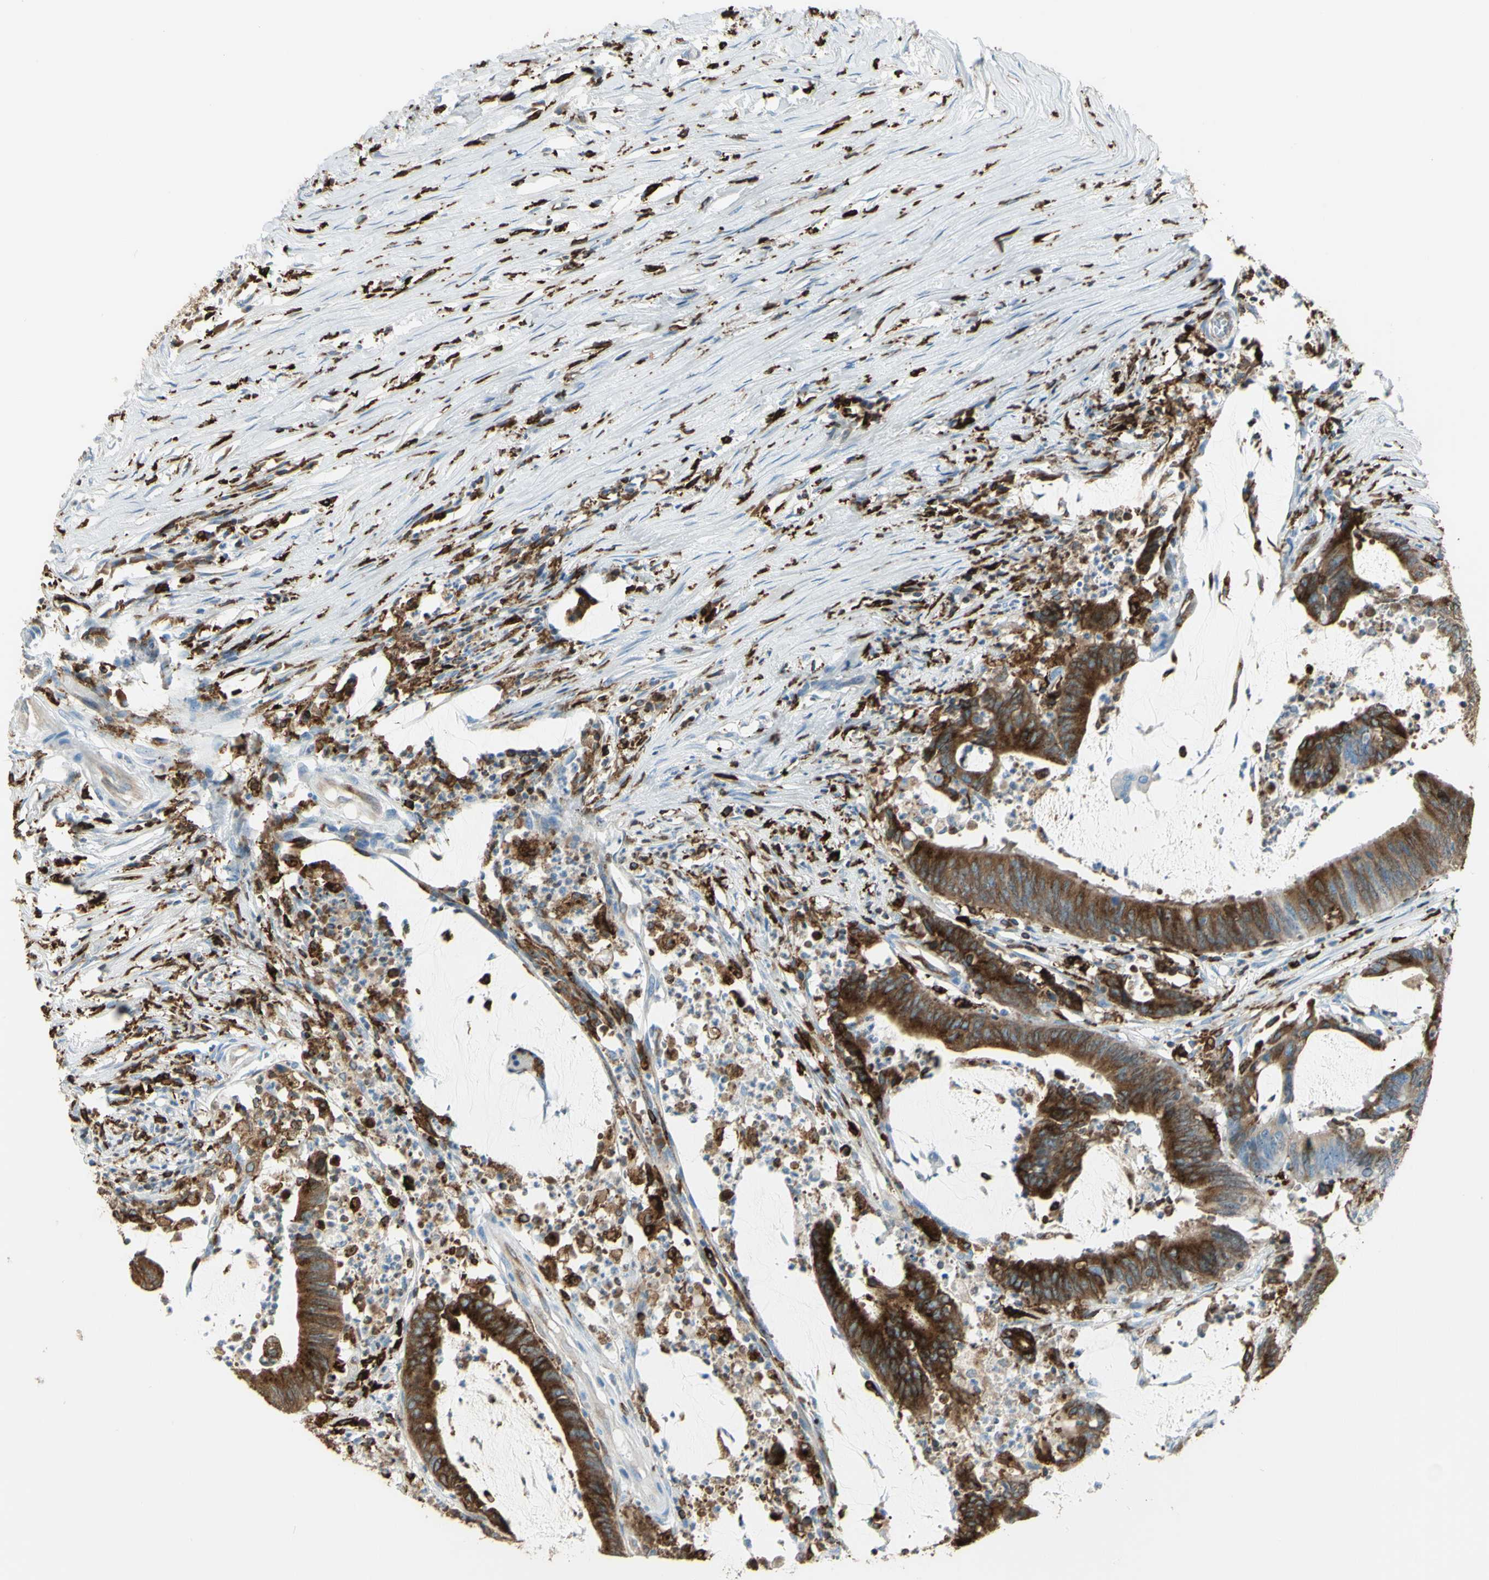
{"staining": {"intensity": "strong", "quantity": ">75%", "location": "cytoplasmic/membranous"}, "tissue": "colorectal cancer", "cell_type": "Tumor cells", "image_type": "cancer", "snomed": [{"axis": "morphology", "description": "Adenocarcinoma, NOS"}, {"axis": "topography", "description": "Rectum"}], "caption": "Approximately >75% of tumor cells in human colorectal cancer (adenocarcinoma) exhibit strong cytoplasmic/membranous protein positivity as visualized by brown immunohistochemical staining.", "gene": "CD74", "patient": {"sex": "female", "age": 66}}